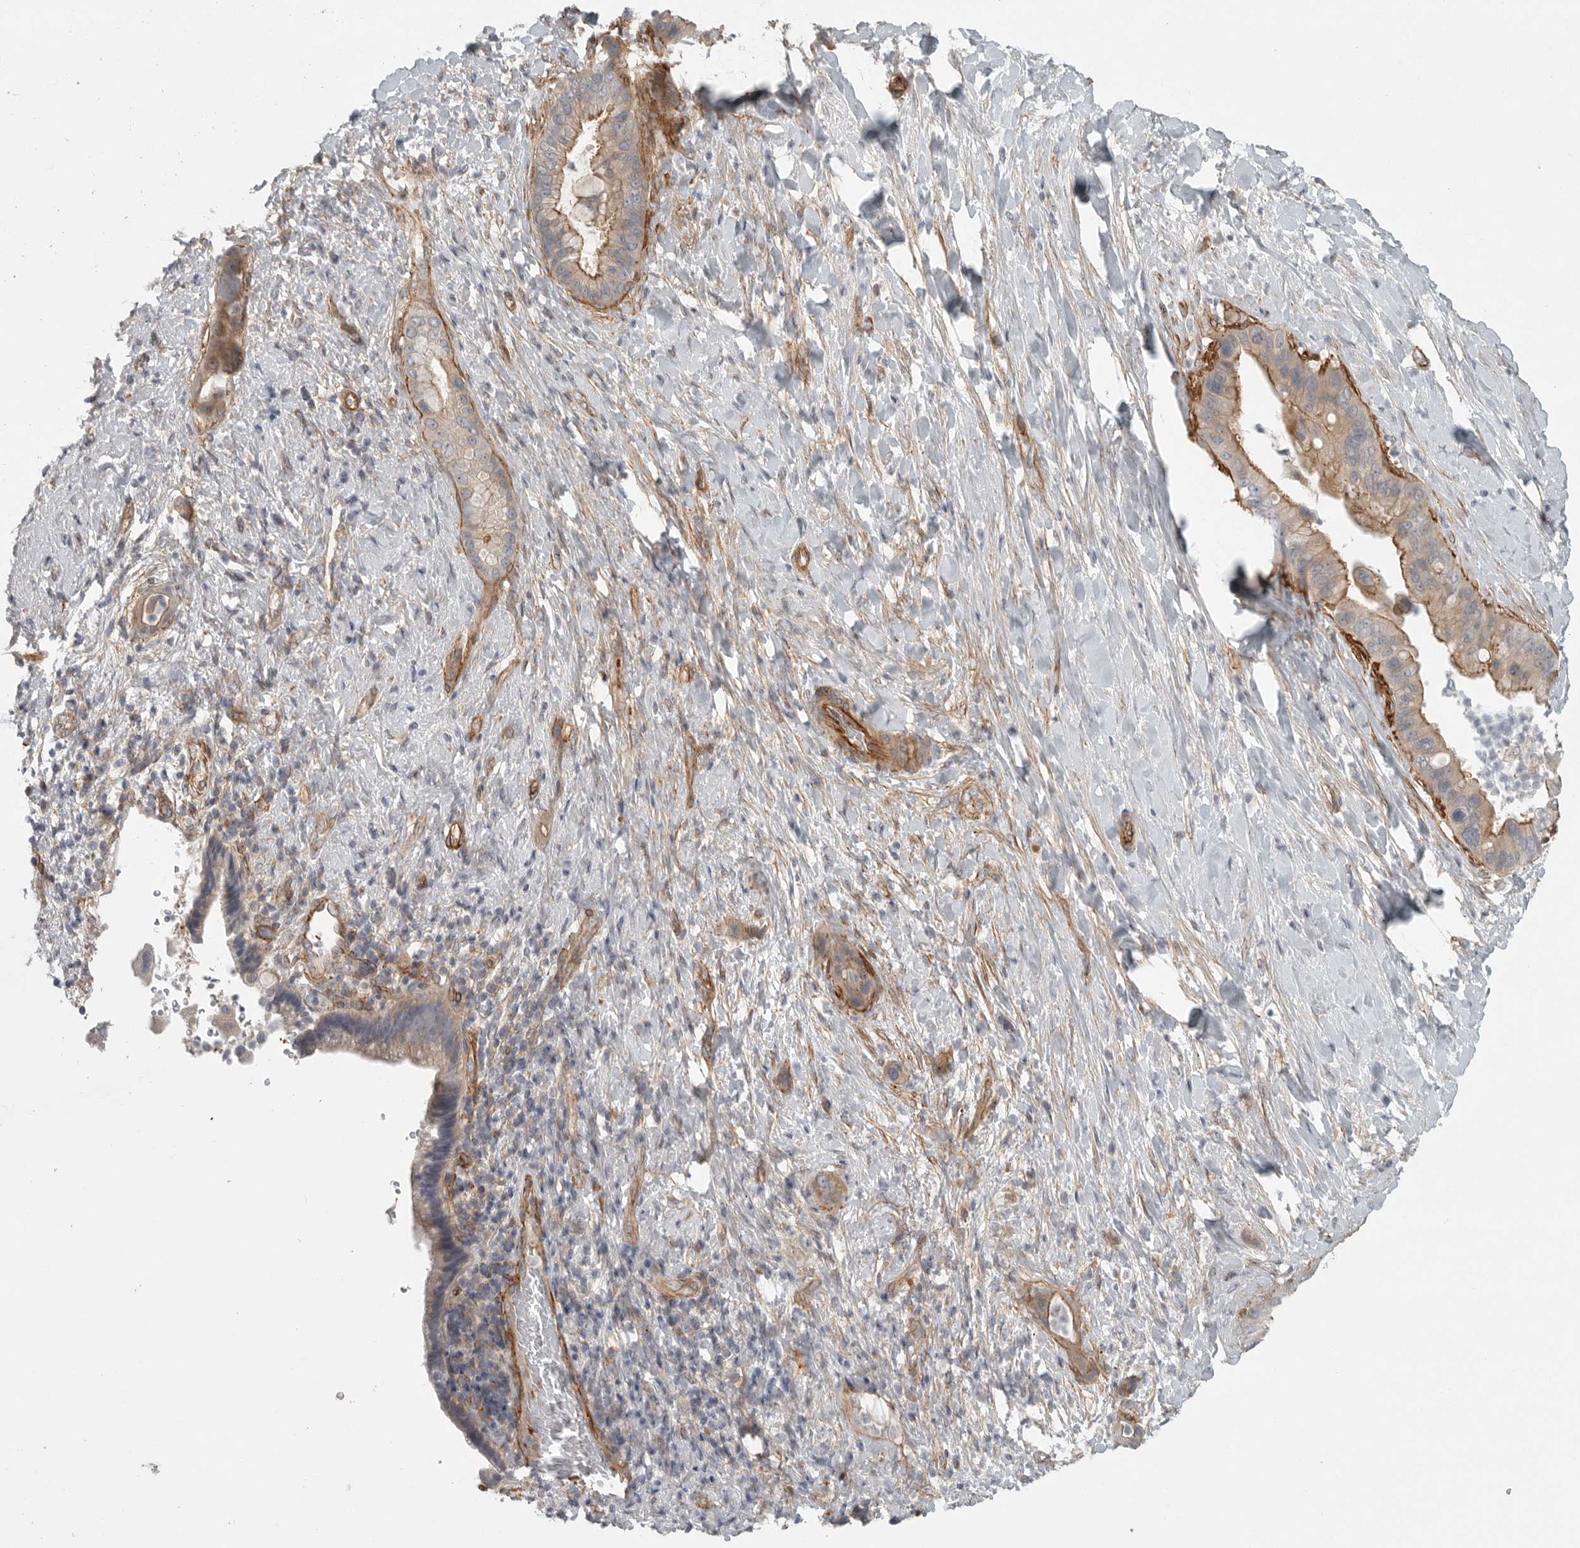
{"staining": {"intensity": "moderate", "quantity": "25%-75%", "location": "cytoplasmic/membranous"}, "tissue": "liver cancer", "cell_type": "Tumor cells", "image_type": "cancer", "snomed": [{"axis": "morphology", "description": "Cholangiocarcinoma"}, {"axis": "topography", "description": "Liver"}], "caption": "Immunohistochemical staining of cholangiocarcinoma (liver) shows moderate cytoplasmic/membranous protein staining in about 25%-75% of tumor cells. The protein is shown in brown color, while the nuclei are stained blue.", "gene": "LONRF1", "patient": {"sex": "female", "age": 54}}